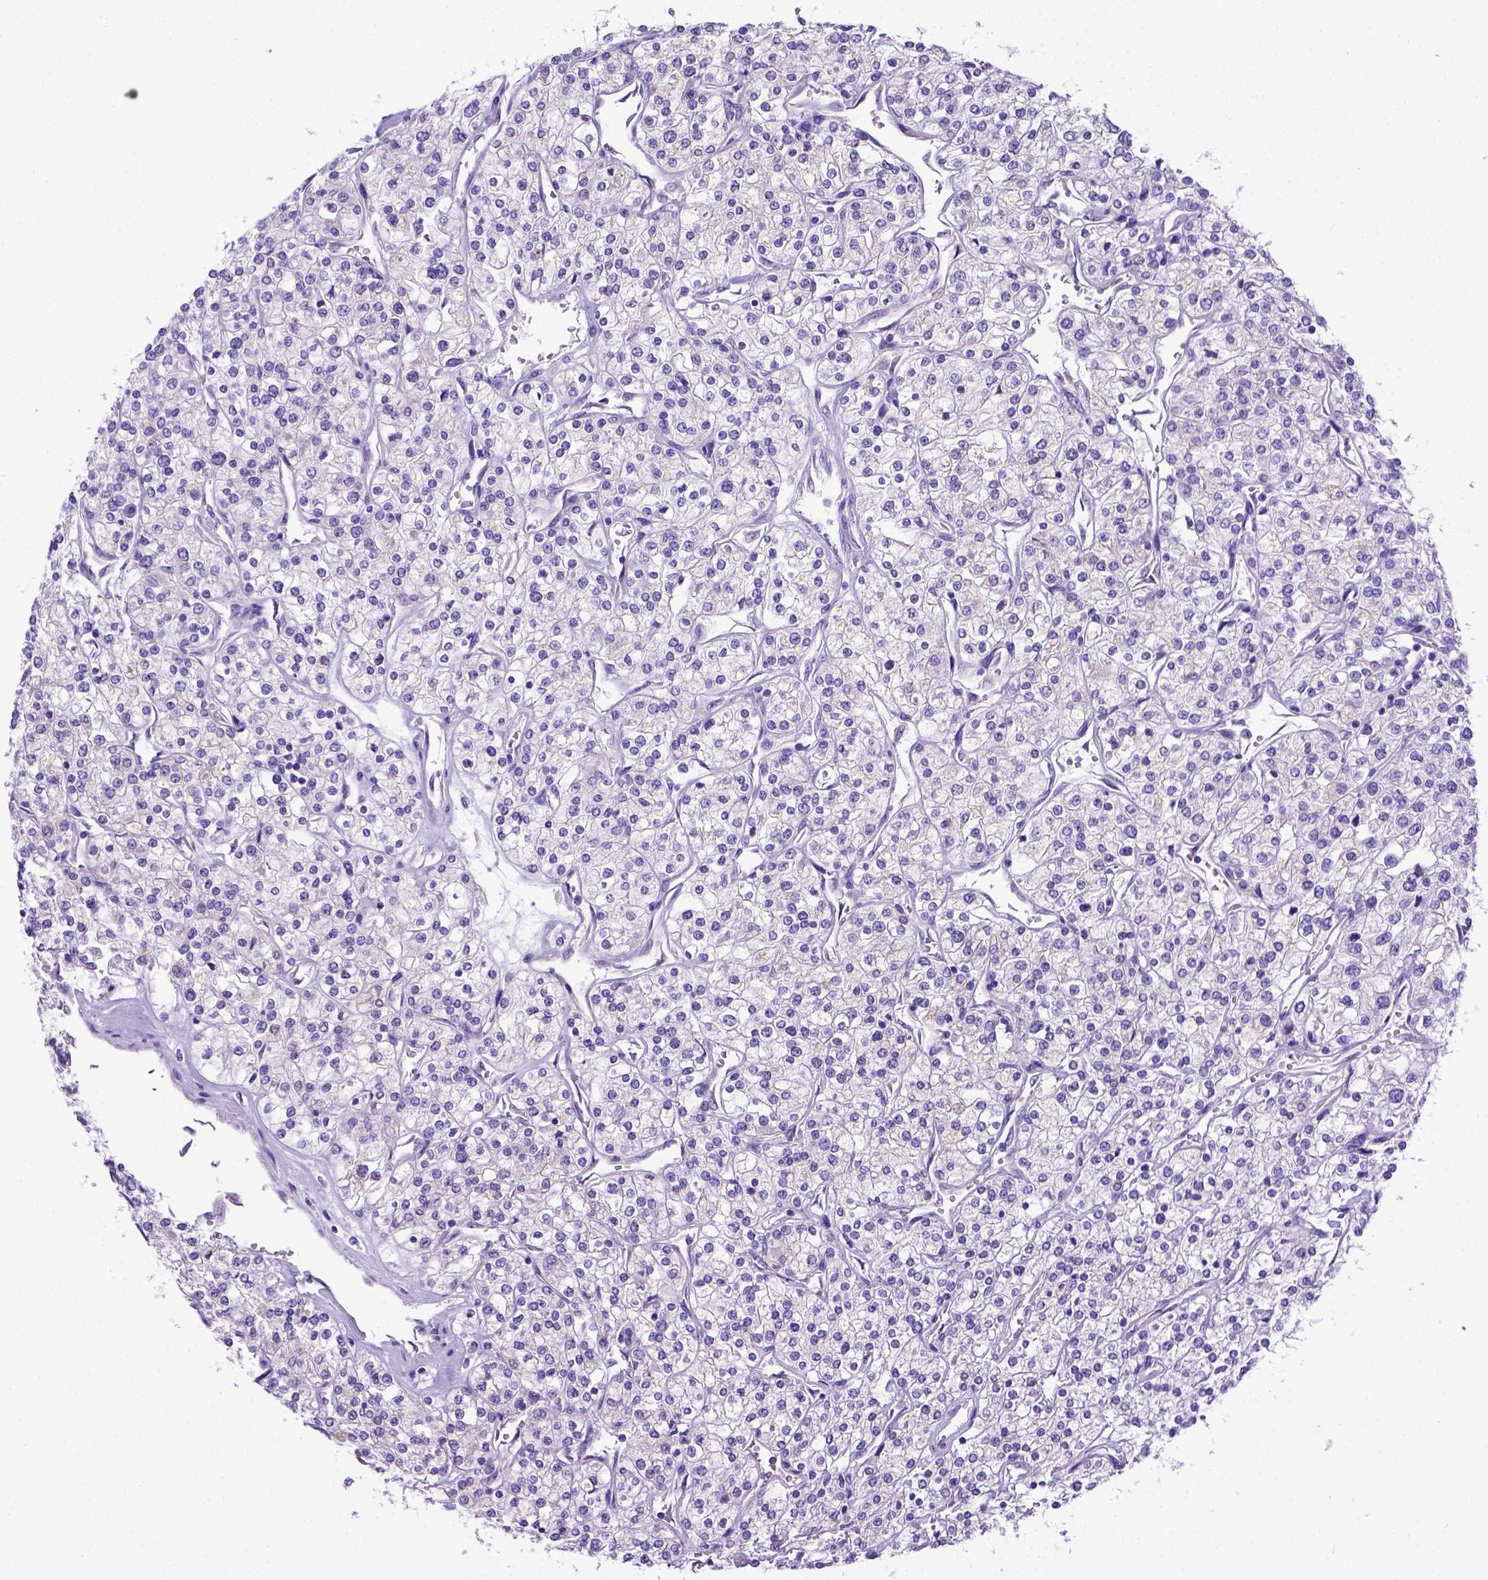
{"staining": {"intensity": "negative", "quantity": "none", "location": "none"}, "tissue": "renal cancer", "cell_type": "Tumor cells", "image_type": "cancer", "snomed": [{"axis": "morphology", "description": "Adenocarcinoma, NOS"}, {"axis": "topography", "description": "Kidney"}], "caption": "Tumor cells are negative for brown protein staining in renal adenocarcinoma.", "gene": "PTGES", "patient": {"sex": "male", "age": 80}}